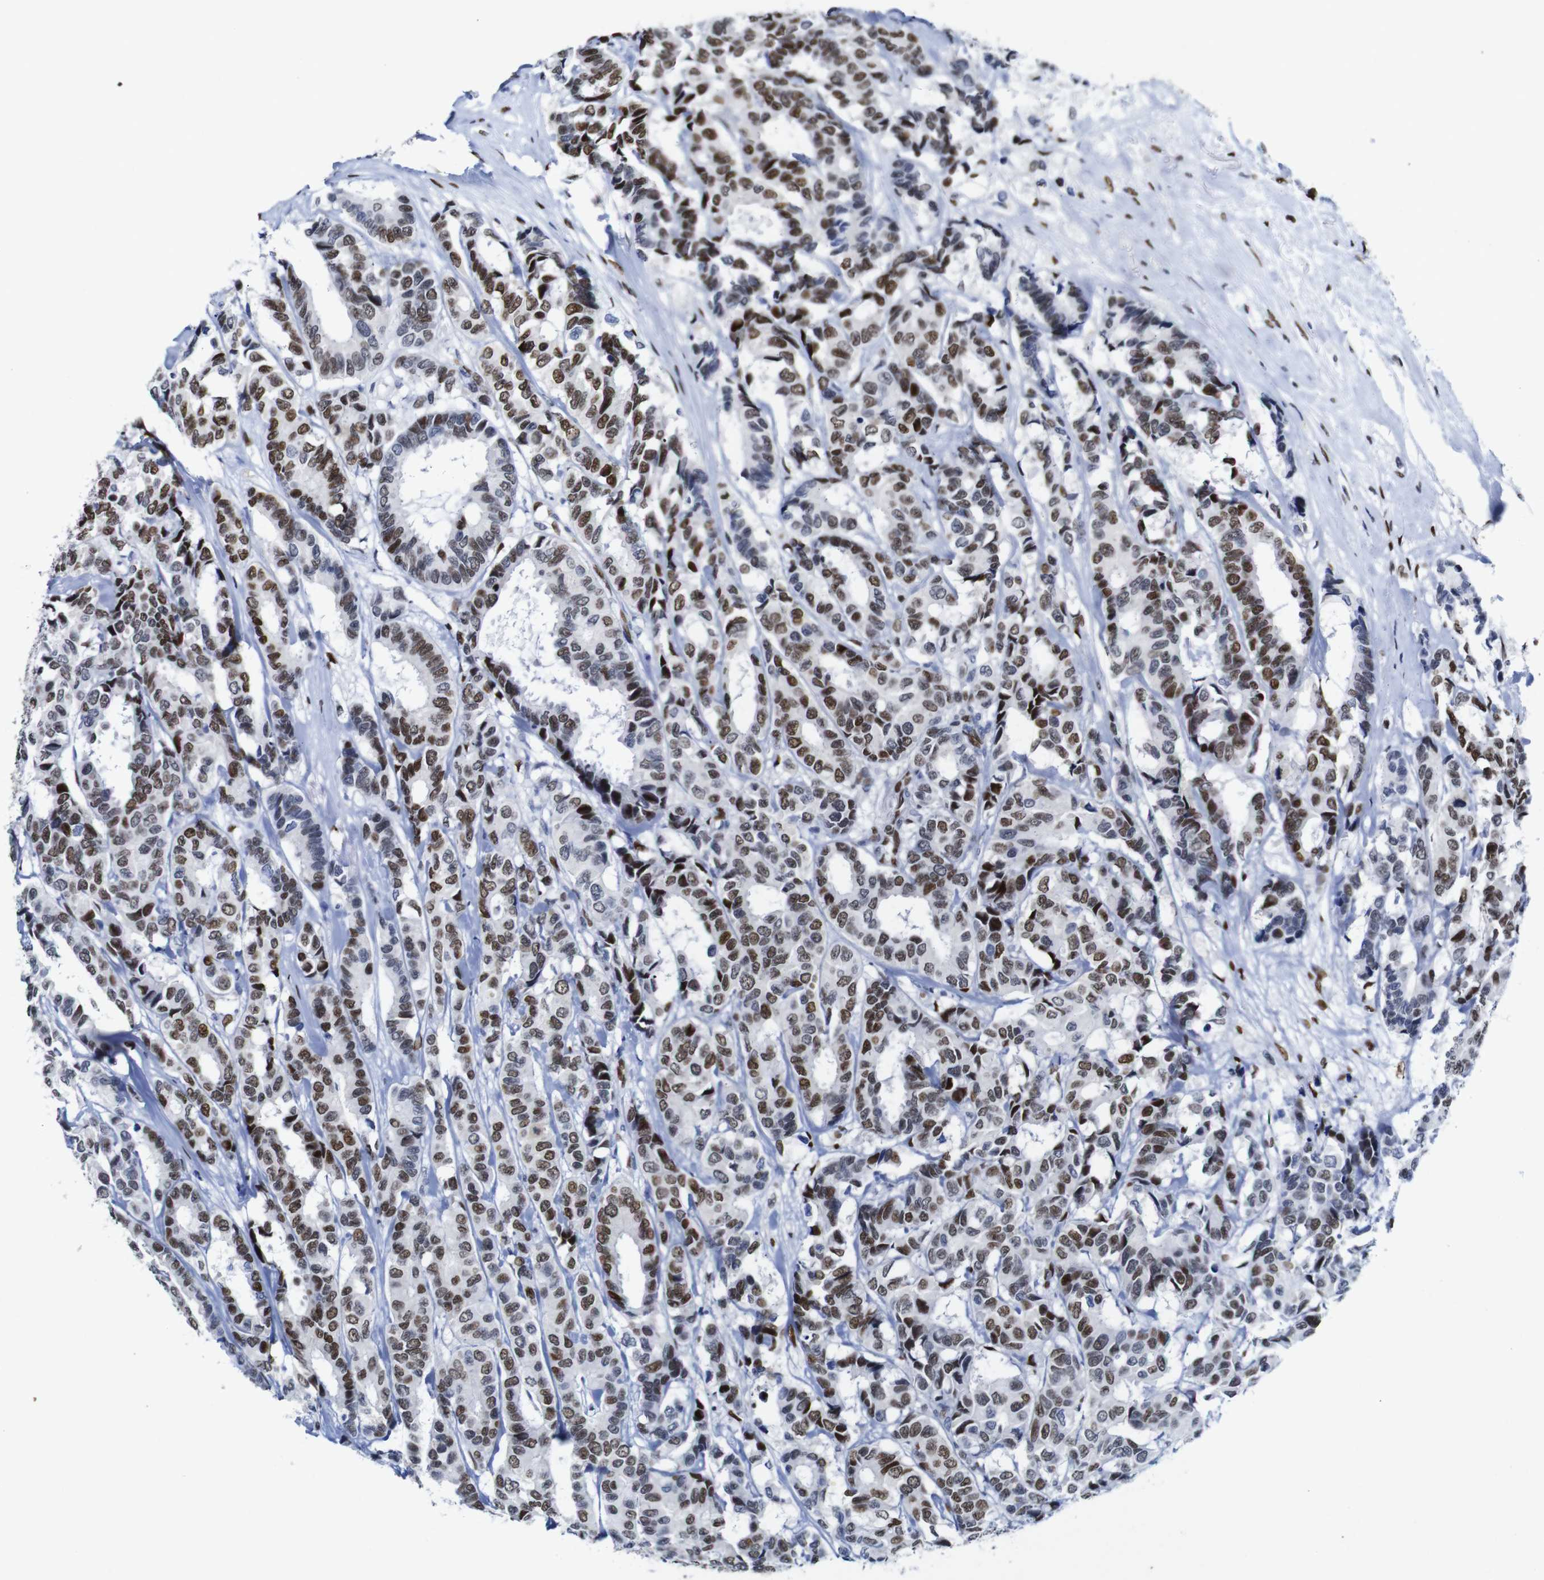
{"staining": {"intensity": "moderate", "quantity": ">75%", "location": "nuclear"}, "tissue": "breast cancer", "cell_type": "Tumor cells", "image_type": "cancer", "snomed": [{"axis": "morphology", "description": "Duct carcinoma"}, {"axis": "topography", "description": "Breast"}], "caption": "Immunohistochemical staining of human breast intraductal carcinoma exhibits moderate nuclear protein positivity in approximately >75% of tumor cells.", "gene": "FOSL2", "patient": {"sex": "female", "age": 87}}